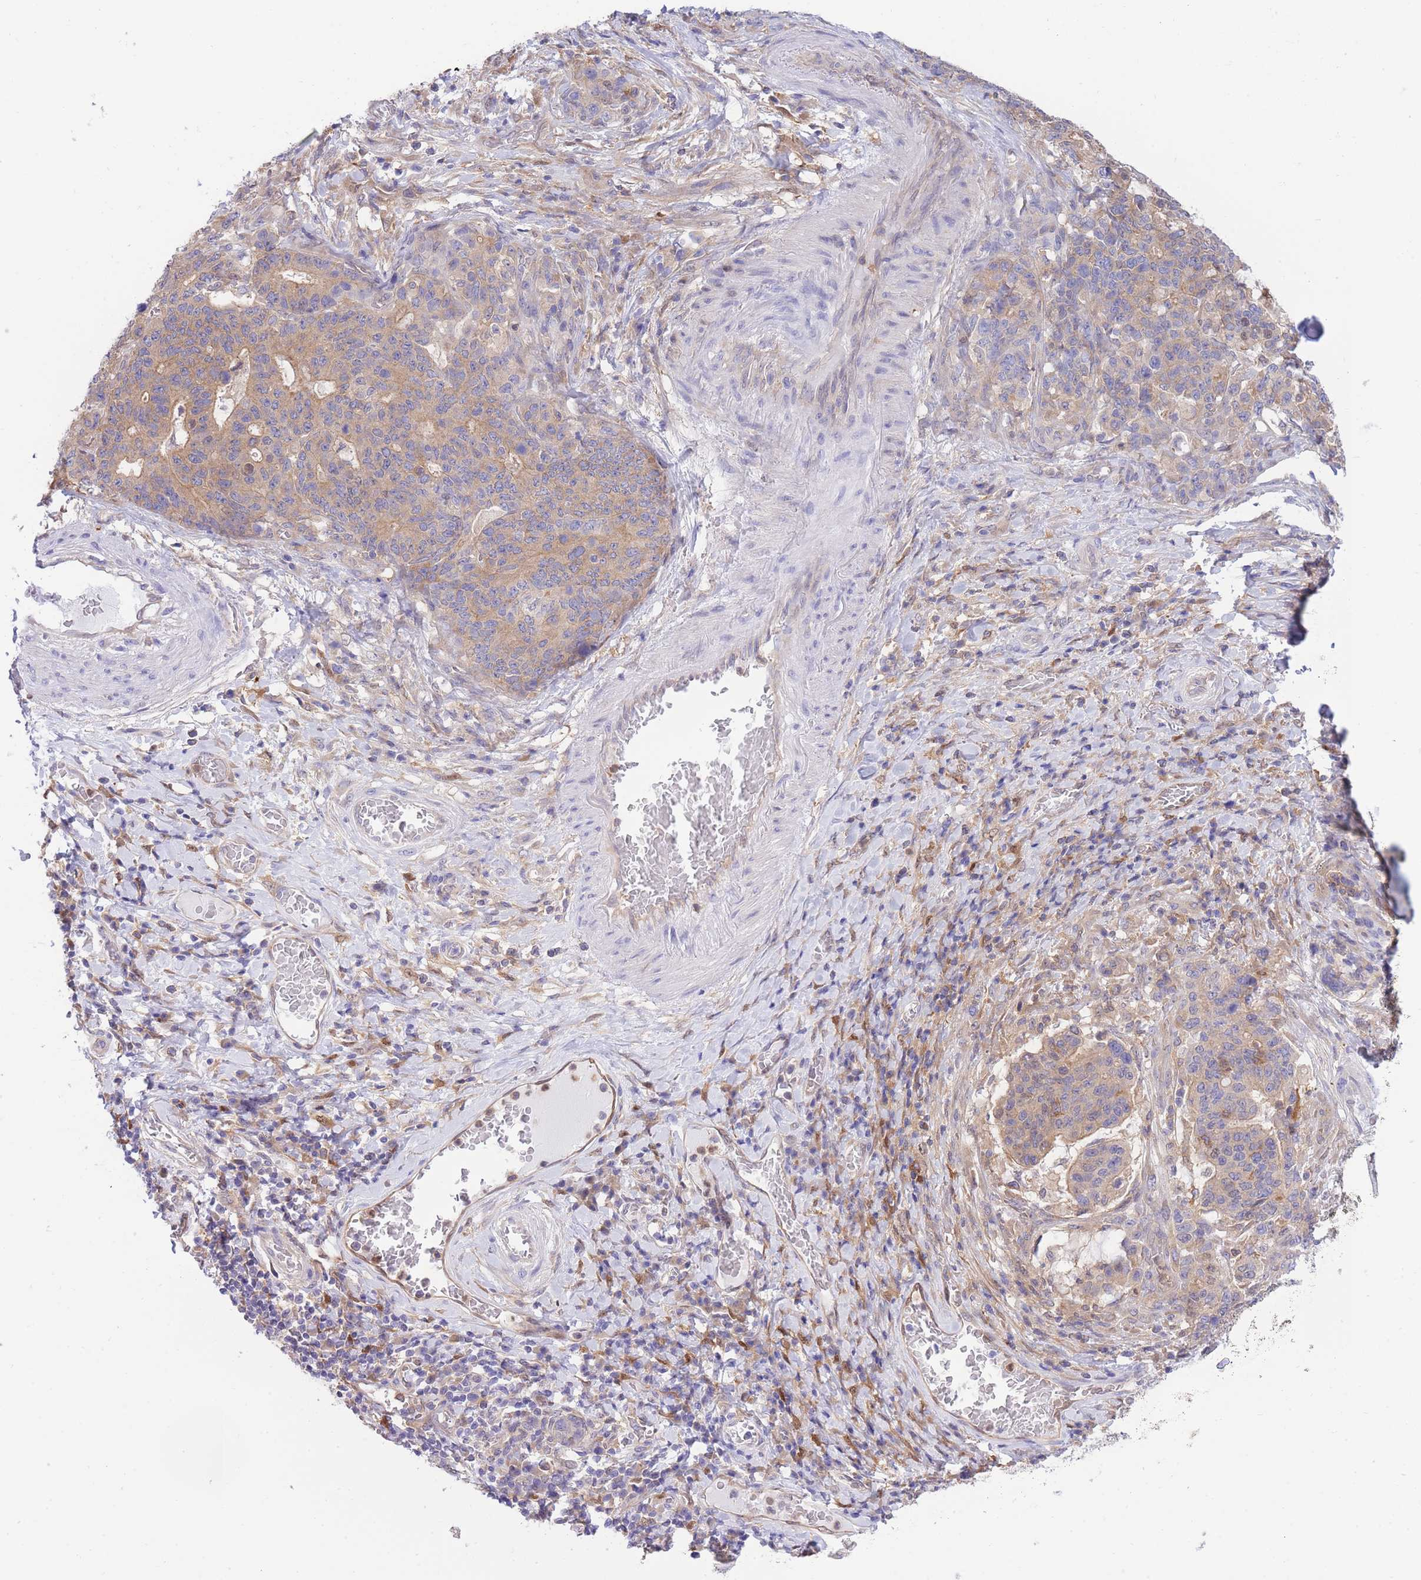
{"staining": {"intensity": "moderate", "quantity": ">75%", "location": "cytoplasmic/membranous"}, "tissue": "stomach cancer", "cell_type": "Tumor cells", "image_type": "cancer", "snomed": [{"axis": "morphology", "description": "Normal tissue, NOS"}, {"axis": "morphology", "description": "Adenocarcinoma, NOS"}, {"axis": "topography", "description": "Stomach"}], "caption": "The immunohistochemical stain labels moderate cytoplasmic/membranous staining in tumor cells of adenocarcinoma (stomach) tissue.", "gene": "NAMPT", "patient": {"sex": "female", "age": 64}}